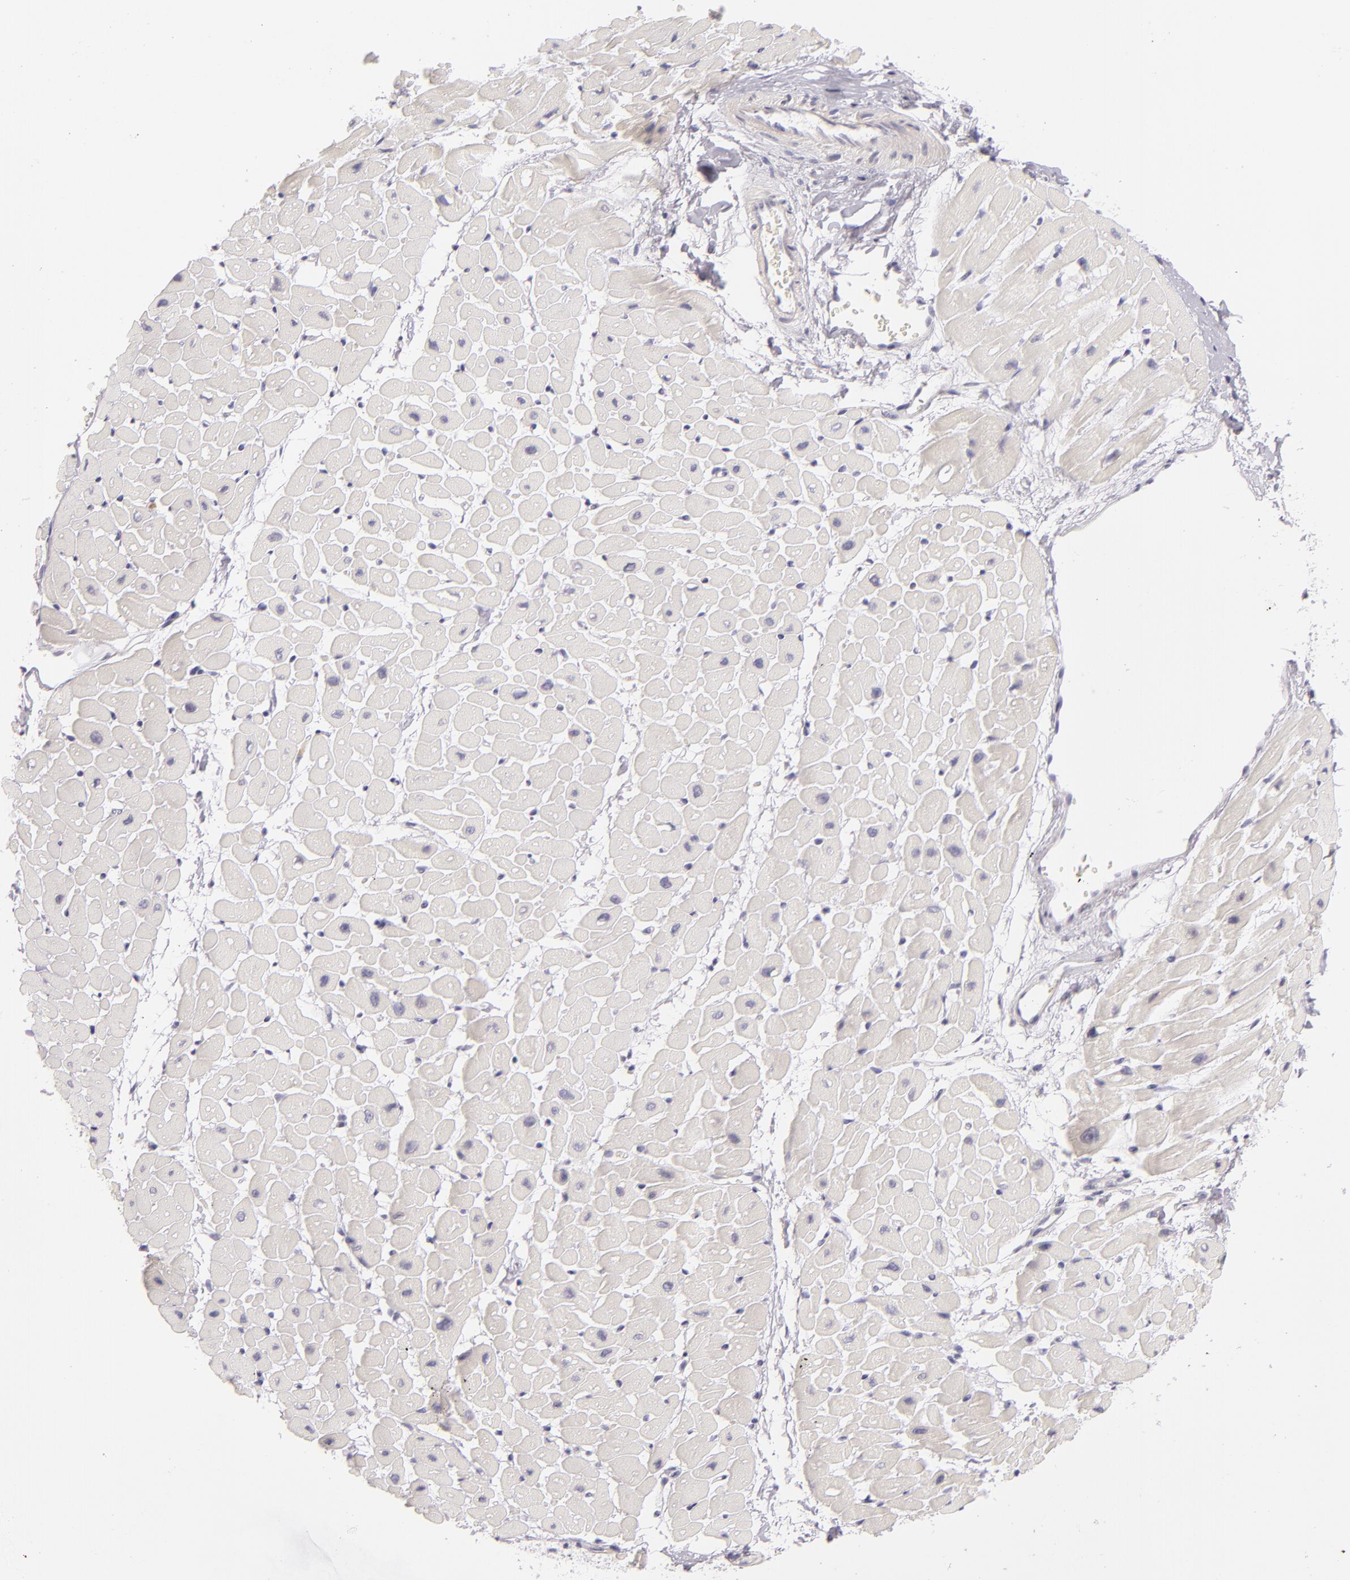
{"staining": {"intensity": "negative", "quantity": "none", "location": "none"}, "tissue": "heart muscle", "cell_type": "Cardiomyocytes", "image_type": "normal", "snomed": [{"axis": "morphology", "description": "Normal tissue, NOS"}, {"axis": "topography", "description": "Heart"}], "caption": "Unremarkable heart muscle was stained to show a protein in brown. There is no significant expression in cardiomyocytes.", "gene": "FAM181A", "patient": {"sex": "male", "age": 45}}